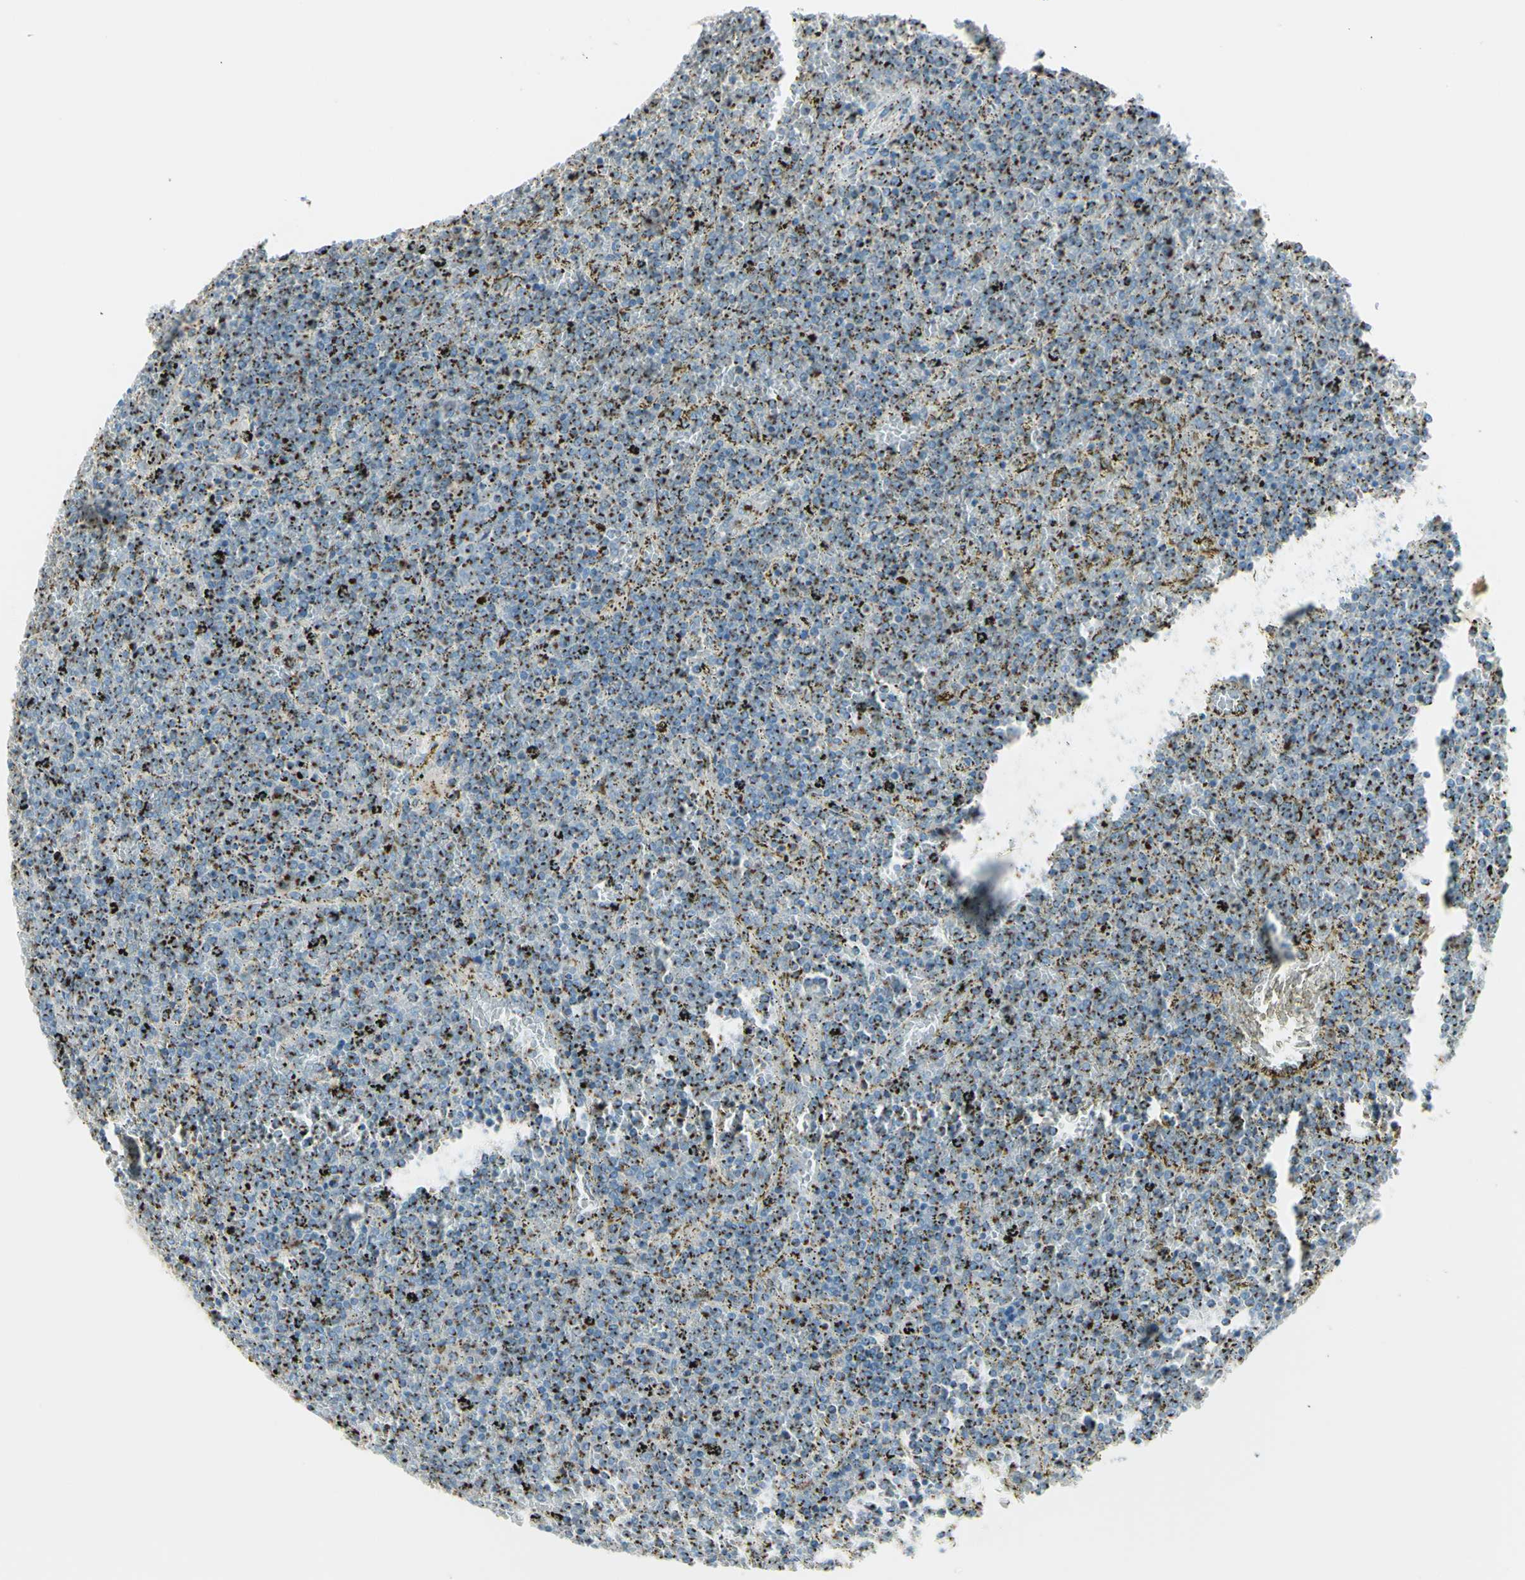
{"staining": {"intensity": "strong", "quantity": ">75%", "location": "cytoplasmic/membranous"}, "tissue": "lymphoma", "cell_type": "Tumor cells", "image_type": "cancer", "snomed": [{"axis": "morphology", "description": "Malignant lymphoma, non-Hodgkin's type, Low grade"}, {"axis": "topography", "description": "Spleen"}], "caption": "Immunohistochemistry of human lymphoma displays high levels of strong cytoplasmic/membranous expression in about >75% of tumor cells. (Brightfield microscopy of DAB IHC at high magnification).", "gene": "B4GALT1", "patient": {"sex": "female", "age": 77}}